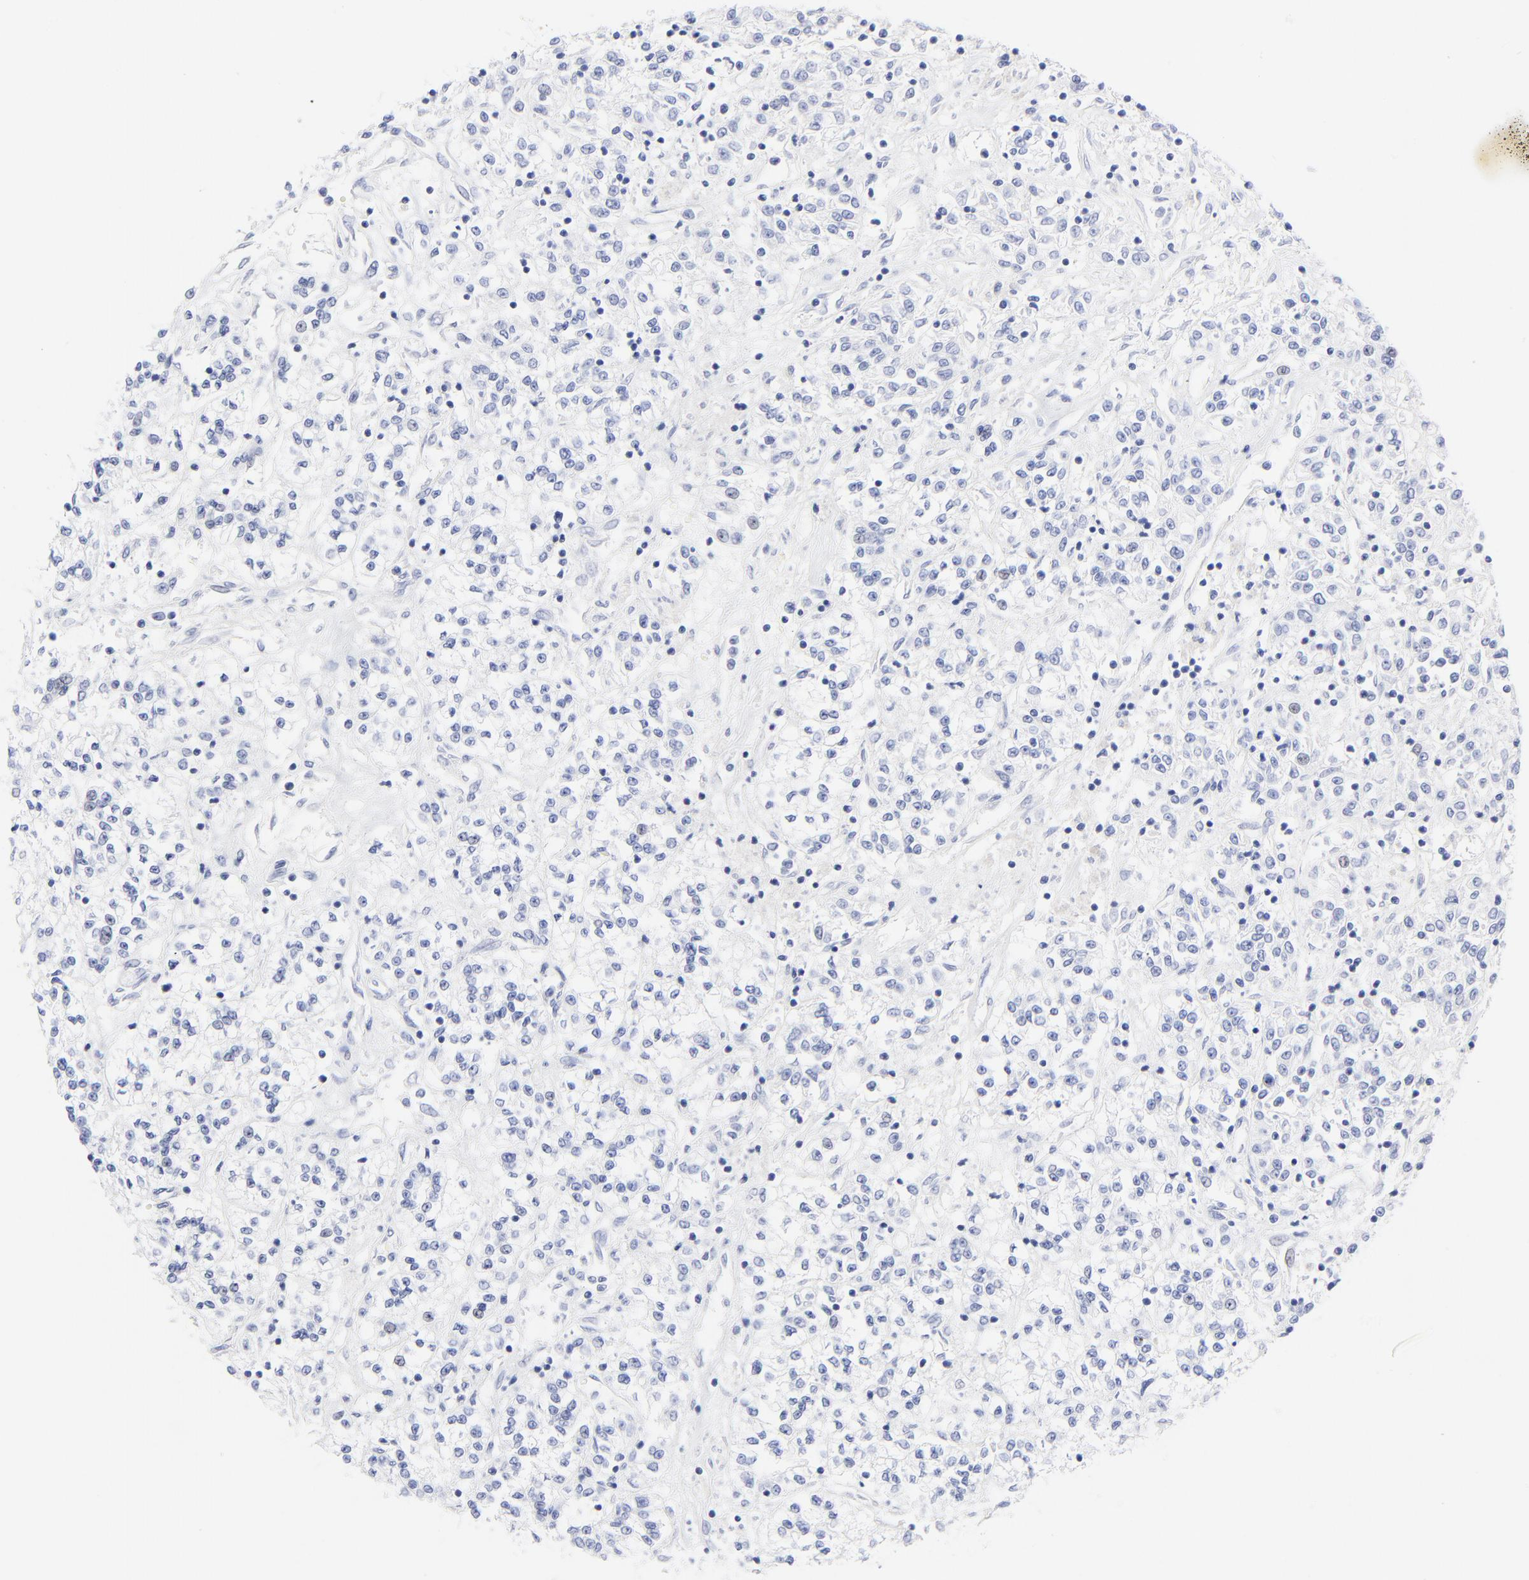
{"staining": {"intensity": "negative", "quantity": "none", "location": "none"}, "tissue": "renal cancer", "cell_type": "Tumor cells", "image_type": "cancer", "snomed": [{"axis": "morphology", "description": "Adenocarcinoma, NOS"}, {"axis": "topography", "description": "Kidney"}], "caption": "The IHC image has no significant staining in tumor cells of renal cancer tissue.", "gene": "PSD3", "patient": {"sex": "female", "age": 76}}